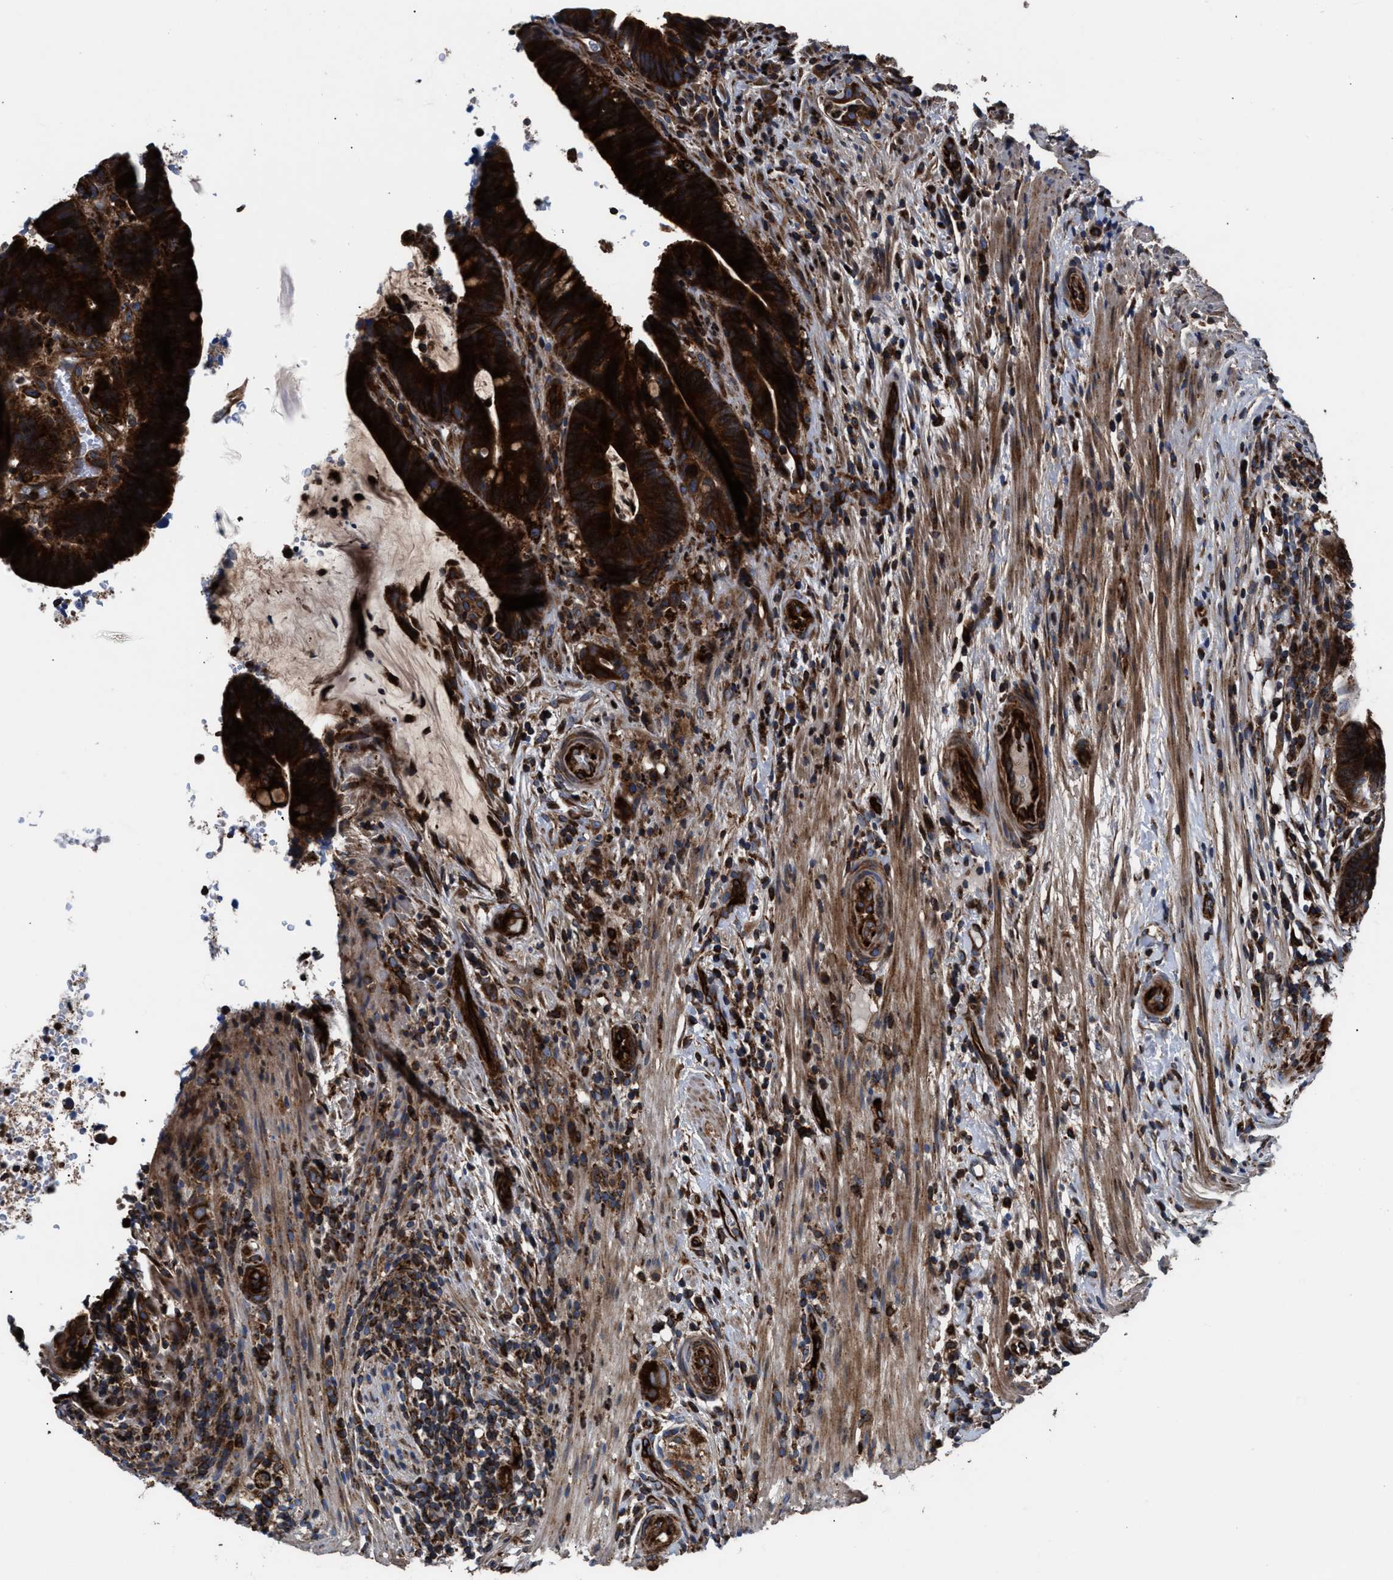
{"staining": {"intensity": "strong", "quantity": ">75%", "location": "cytoplasmic/membranous"}, "tissue": "colorectal cancer", "cell_type": "Tumor cells", "image_type": "cancer", "snomed": [{"axis": "morphology", "description": "Adenocarcinoma, NOS"}, {"axis": "topography", "description": "Colon"}], "caption": "High-magnification brightfield microscopy of colorectal cancer (adenocarcinoma) stained with DAB (brown) and counterstained with hematoxylin (blue). tumor cells exhibit strong cytoplasmic/membranous expression is appreciated in approximately>75% of cells.", "gene": "PRR15L", "patient": {"sex": "female", "age": 66}}